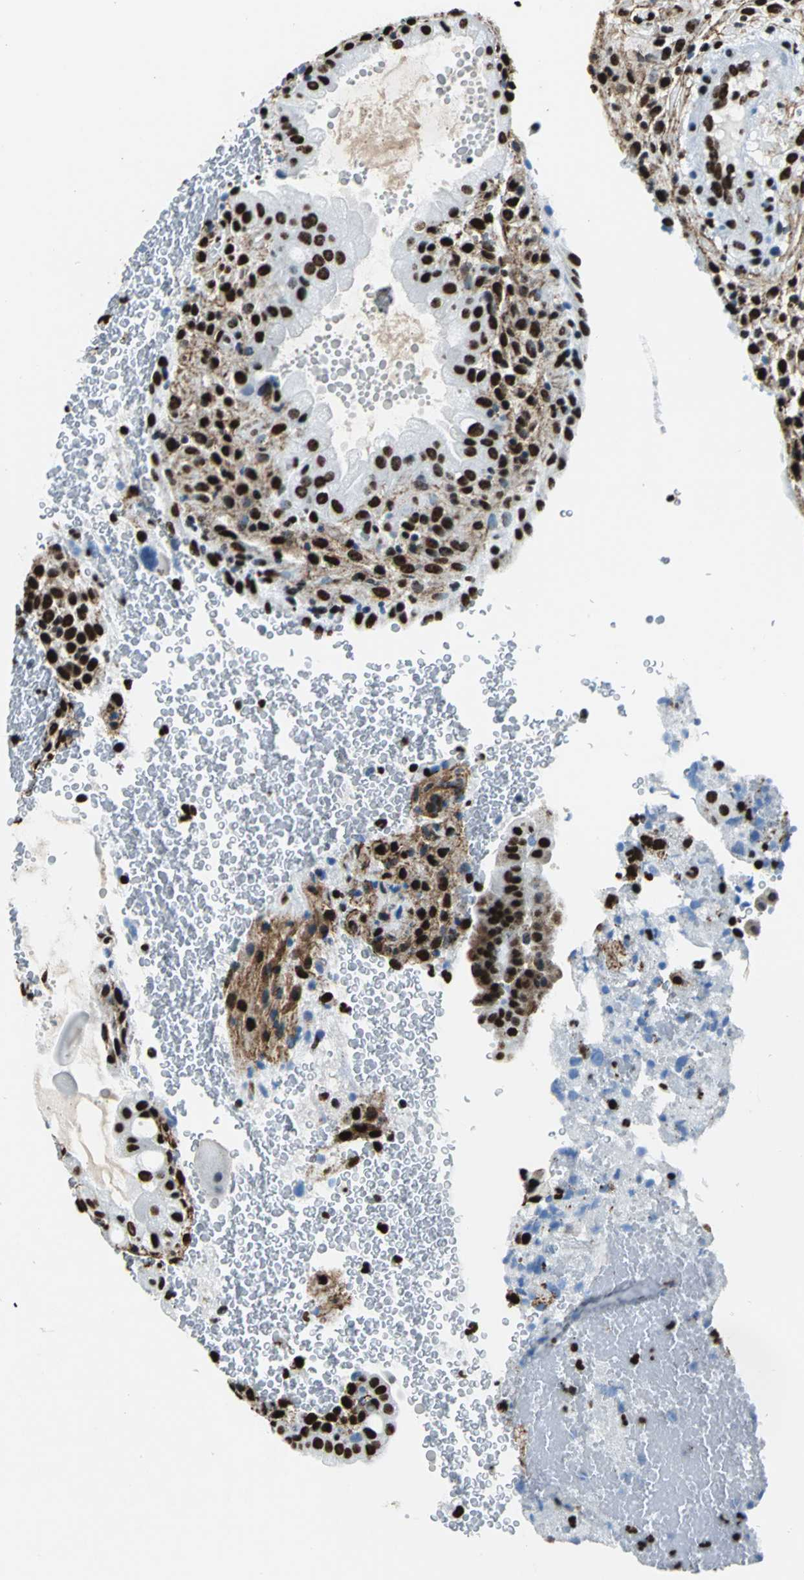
{"staining": {"intensity": "strong", "quantity": ">75%", "location": "nuclear"}, "tissue": "placenta", "cell_type": "Decidual cells", "image_type": "normal", "snomed": [{"axis": "morphology", "description": "Normal tissue, NOS"}, {"axis": "topography", "description": "Placenta"}], "caption": "Immunohistochemical staining of unremarkable human placenta shows >75% levels of strong nuclear protein staining in approximately >75% of decidual cells. The staining is performed using DAB (3,3'-diaminobenzidine) brown chromogen to label protein expression. The nuclei are counter-stained blue using hematoxylin.", "gene": "APEX1", "patient": {"sex": "female", "age": 19}}